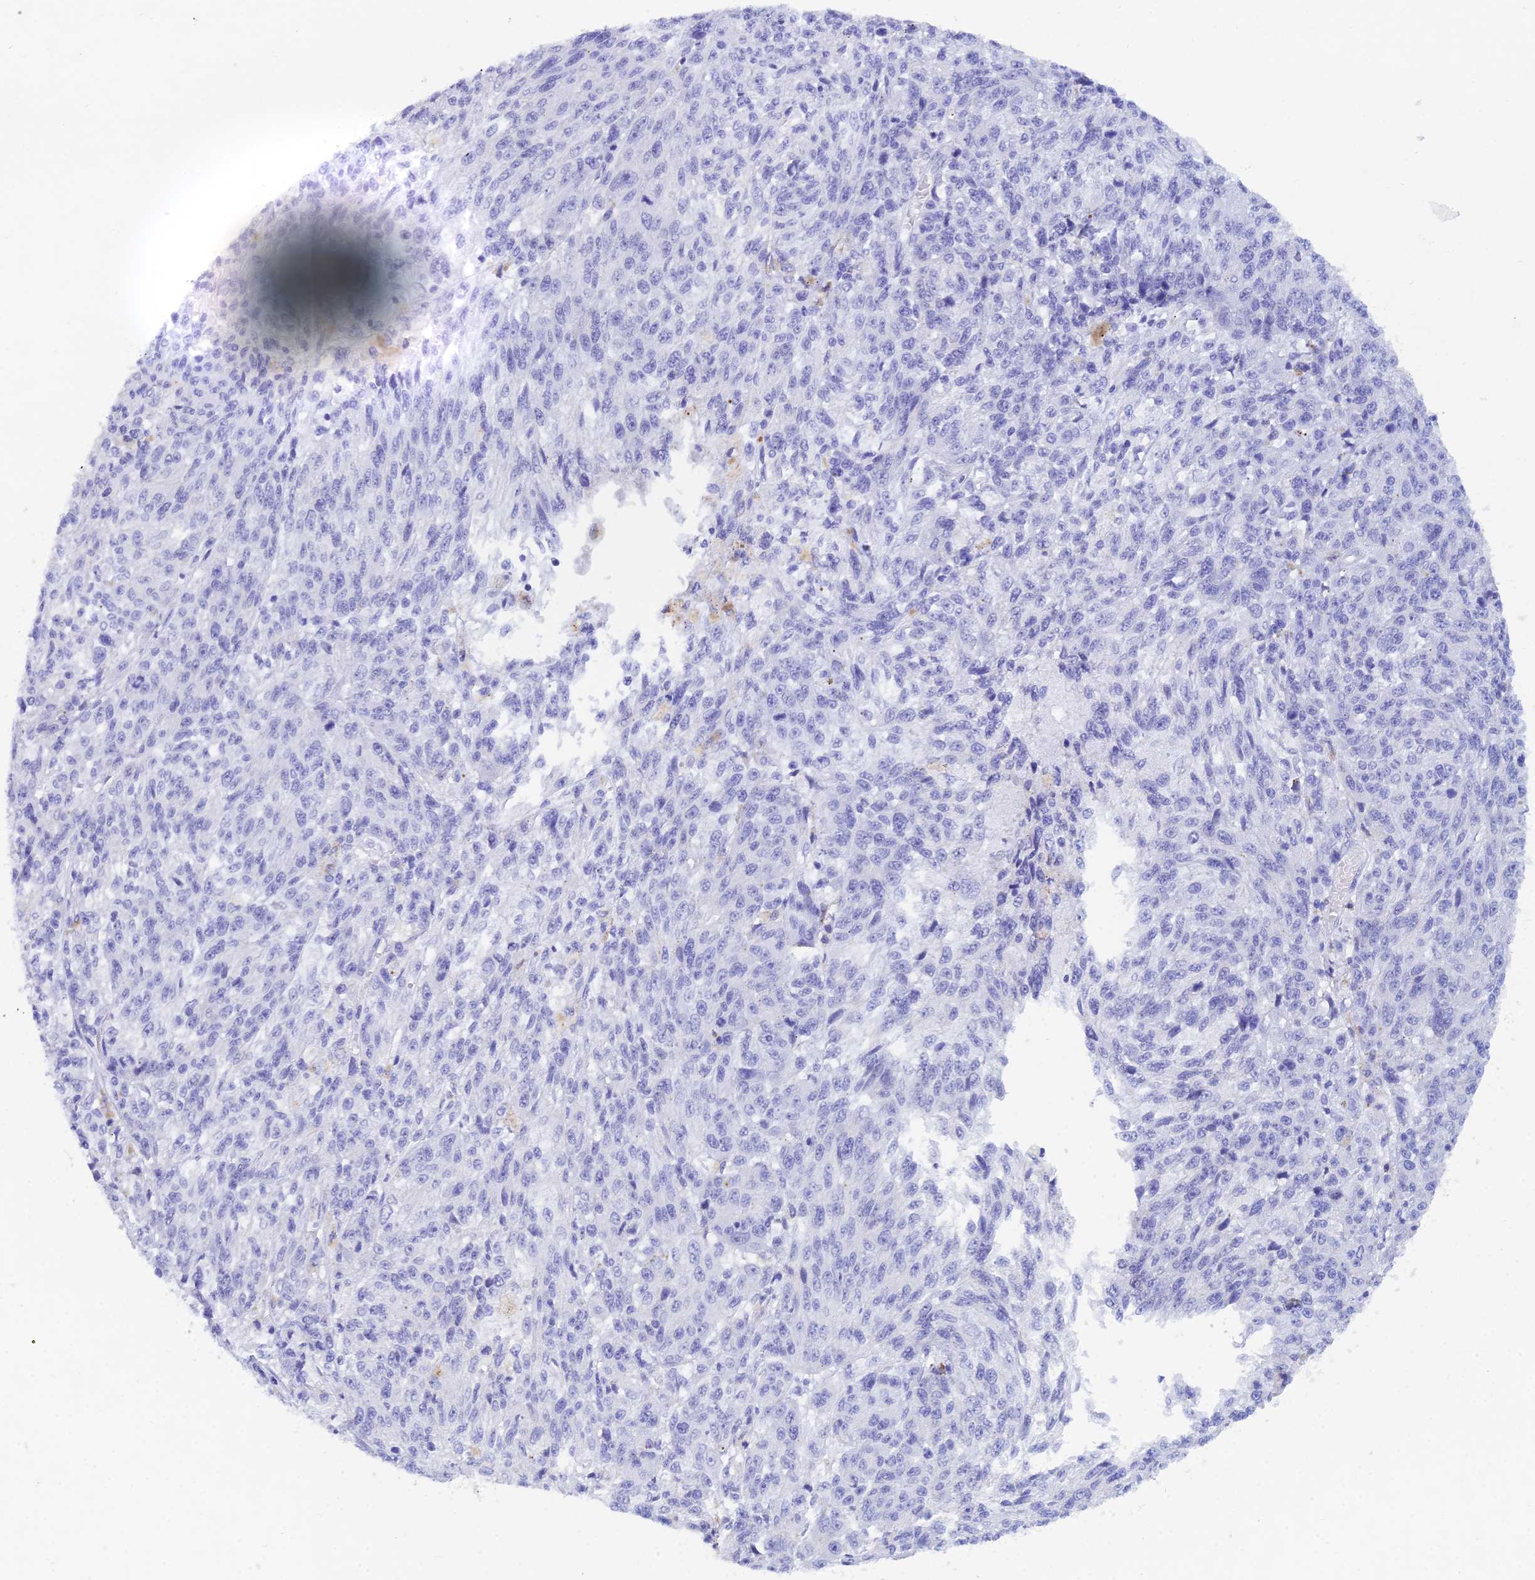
{"staining": {"intensity": "negative", "quantity": "none", "location": "none"}, "tissue": "melanoma", "cell_type": "Tumor cells", "image_type": "cancer", "snomed": [{"axis": "morphology", "description": "Malignant melanoma, NOS"}, {"axis": "topography", "description": "Skin"}], "caption": "IHC histopathology image of neoplastic tissue: human melanoma stained with DAB shows no significant protein staining in tumor cells.", "gene": "REG1A", "patient": {"sex": "male", "age": 53}}